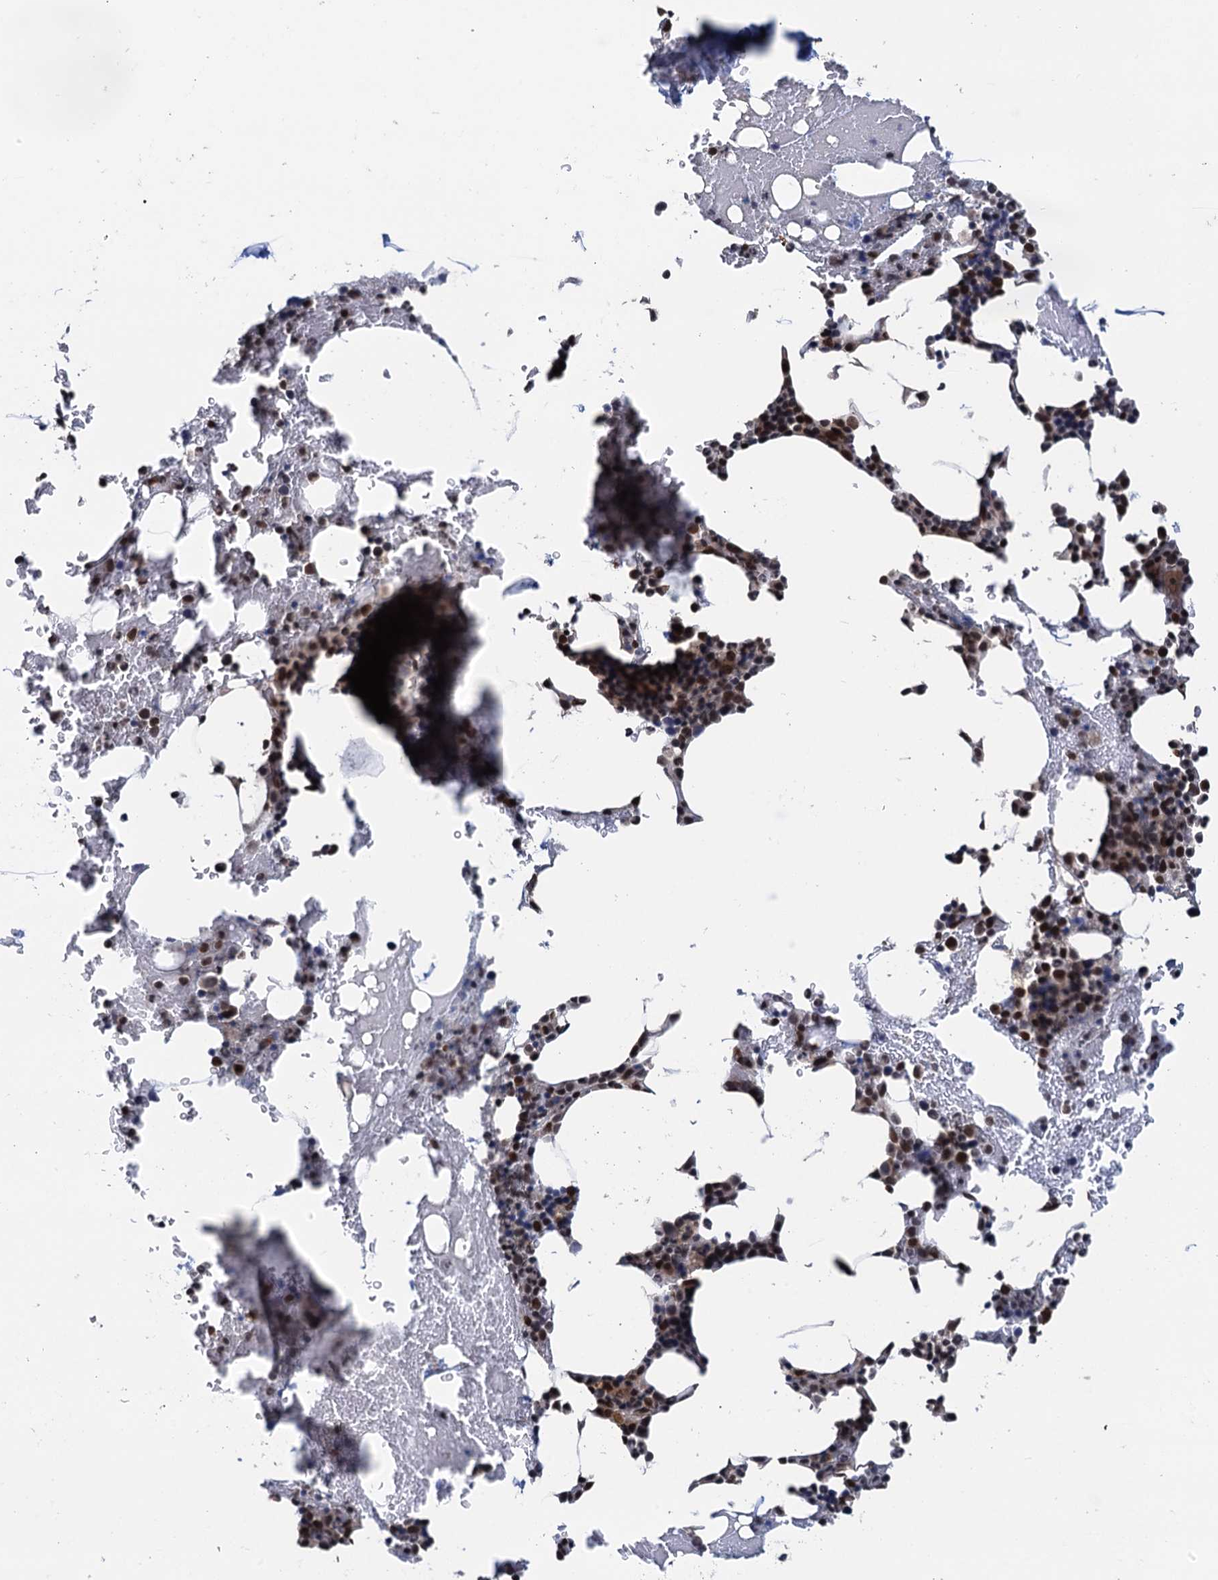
{"staining": {"intensity": "strong", "quantity": "25%-75%", "location": "nuclear"}, "tissue": "bone marrow", "cell_type": "Hematopoietic cells", "image_type": "normal", "snomed": [{"axis": "morphology", "description": "Normal tissue, NOS"}, {"axis": "morphology", "description": "Inflammation, NOS"}, {"axis": "topography", "description": "Bone marrow"}], "caption": "High-magnification brightfield microscopy of unremarkable bone marrow stained with DAB (3,3'-diaminobenzidine) (brown) and counterstained with hematoxylin (blue). hematopoietic cells exhibit strong nuclear expression is present in about25%-75% of cells. The staining was performed using DAB to visualize the protein expression in brown, while the nuclei were stained in blue with hematoxylin (Magnification: 20x).", "gene": "RASSF4", "patient": {"sex": "male", "age": 41}}